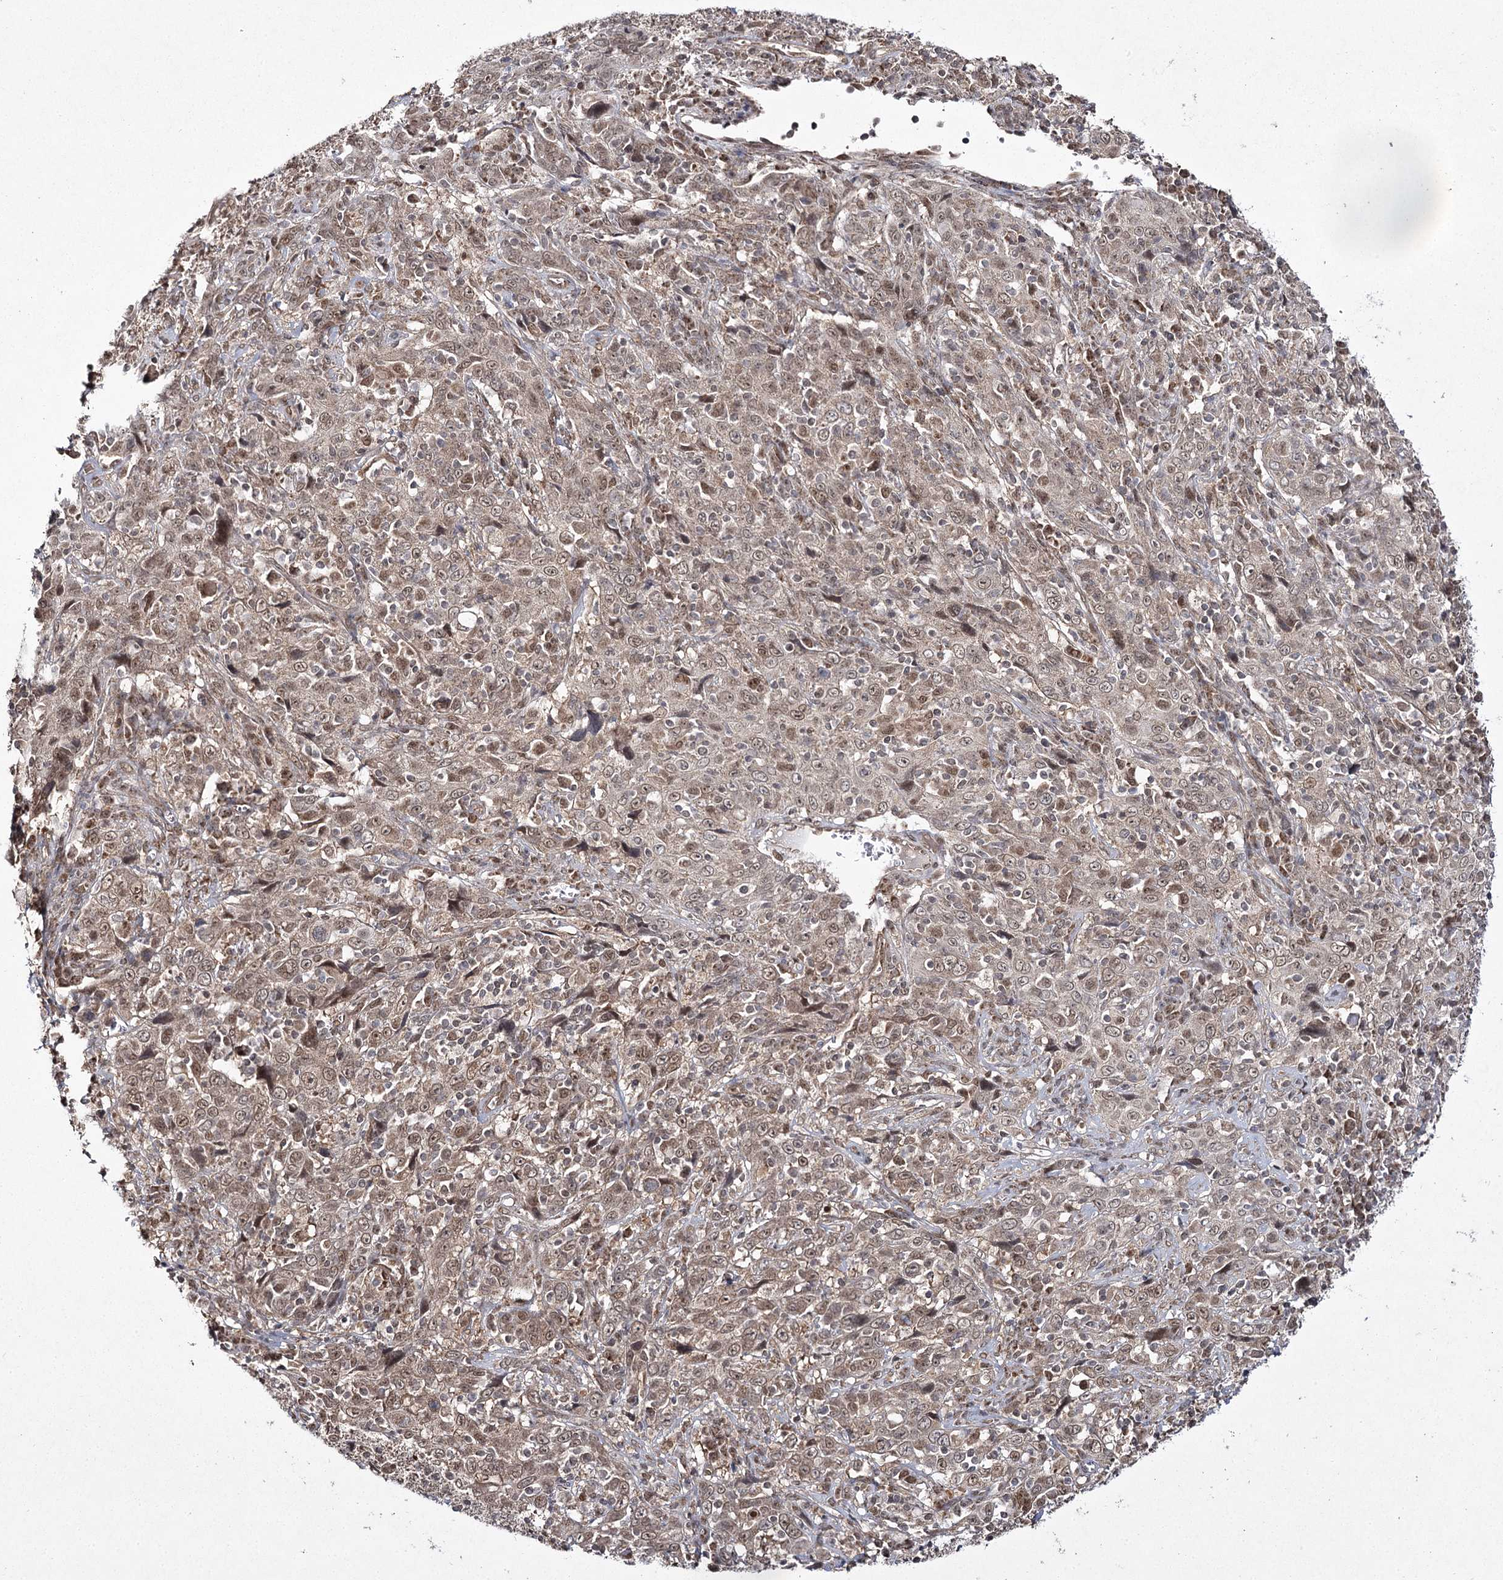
{"staining": {"intensity": "weak", "quantity": ">75%", "location": "cytoplasmic/membranous,nuclear"}, "tissue": "cervical cancer", "cell_type": "Tumor cells", "image_type": "cancer", "snomed": [{"axis": "morphology", "description": "Squamous cell carcinoma, NOS"}, {"axis": "topography", "description": "Cervix"}], "caption": "Squamous cell carcinoma (cervical) stained with immunohistochemistry reveals weak cytoplasmic/membranous and nuclear expression in approximately >75% of tumor cells. (DAB (3,3'-diaminobenzidine) IHC with brightfield microscopy, high magnification).", "gene": "TRNT1", "patient": {"sex": "female", "age": 46}}